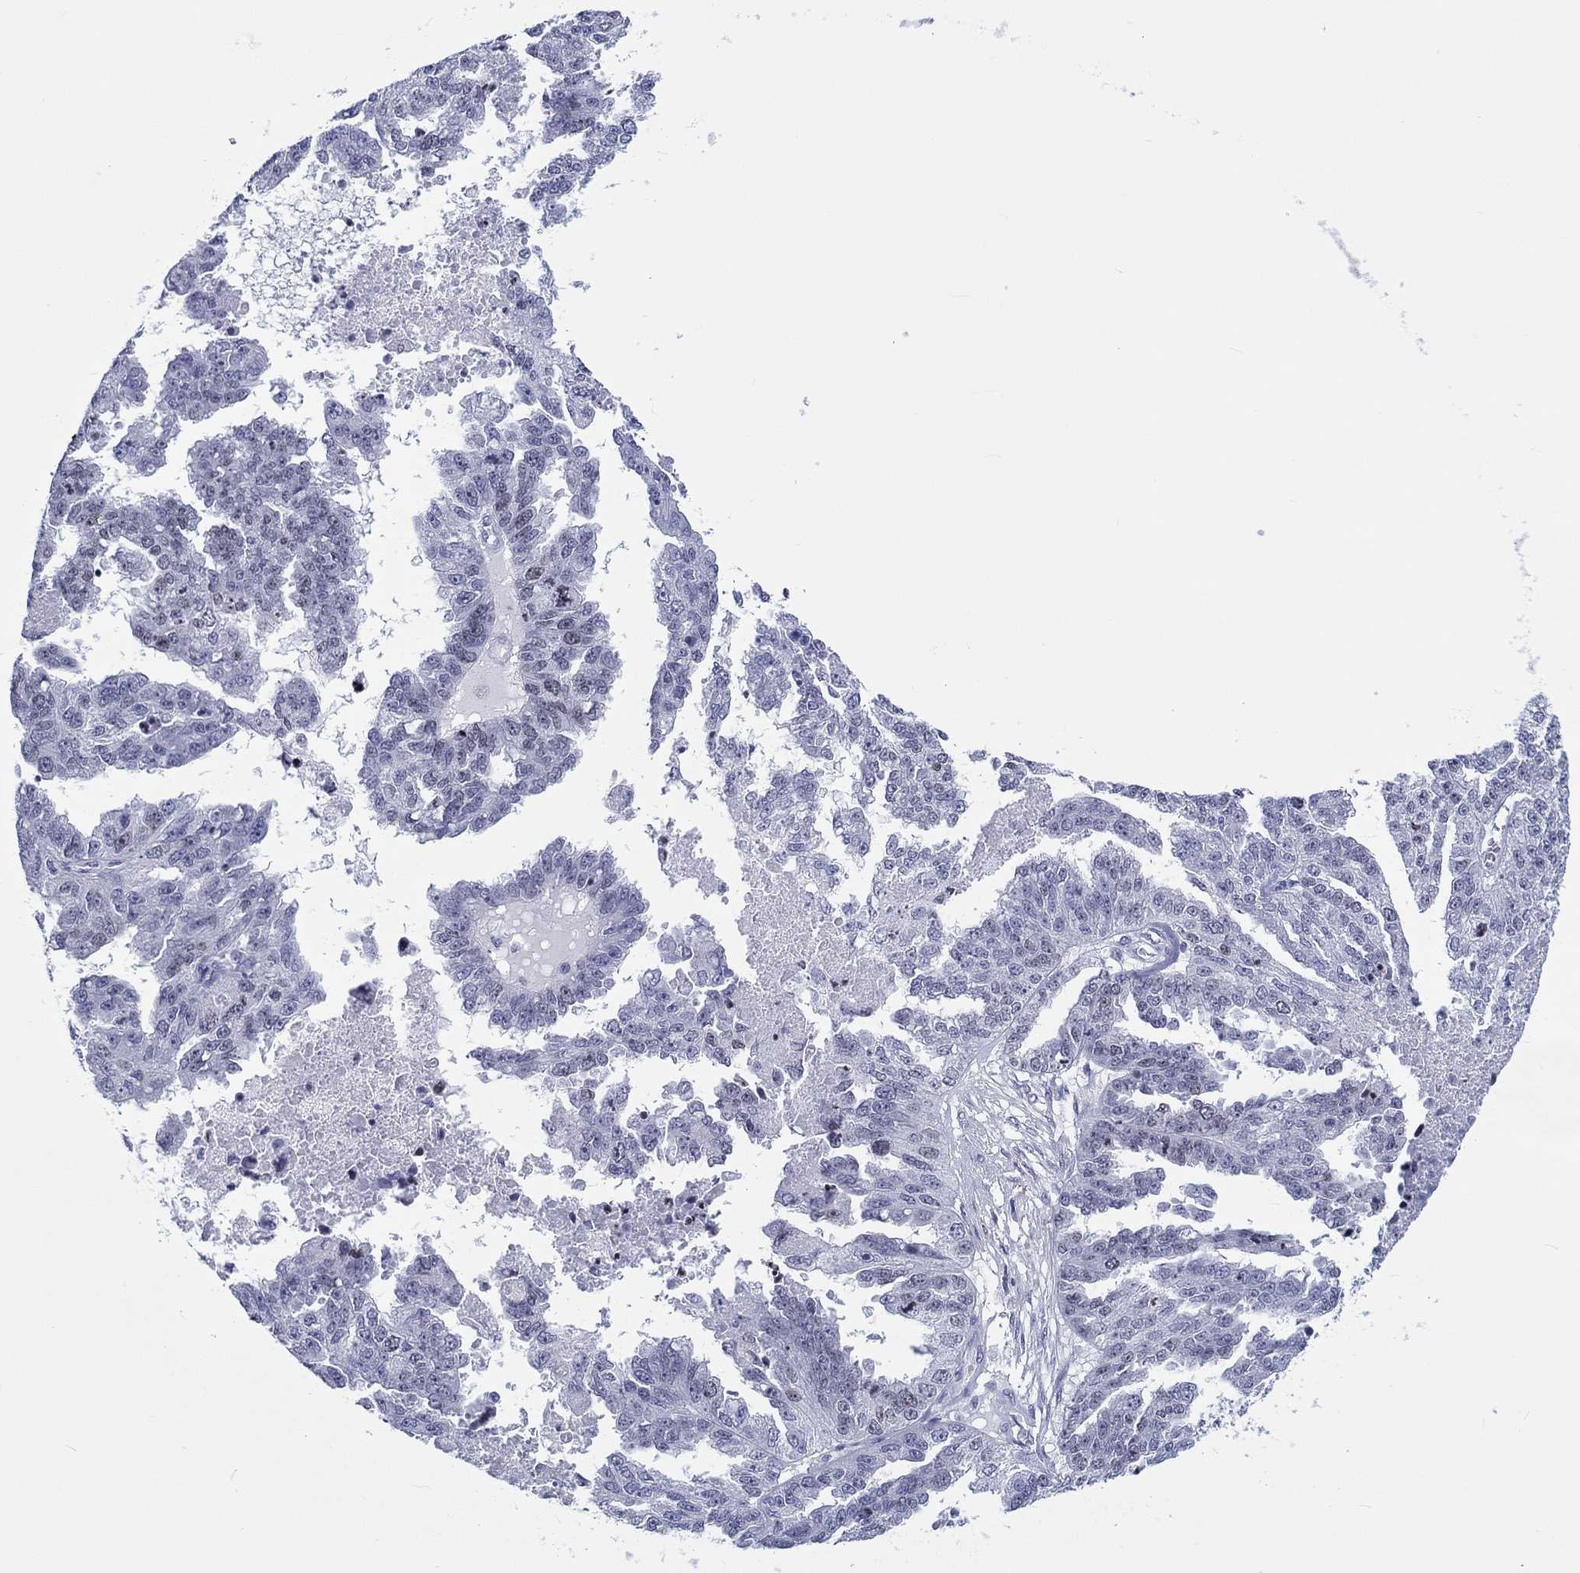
{"staining": {"intensity": "negative", "quantity": "none", "location": "none"}, "tissue": "ovarian cancer", "cell_type": "Tumor cells", "image_type": "cancer", "snomed": [{"axis": "morphology", "description": "Cystadenocarcinoma, serous, NOS"}, {"axis": "topography", "description": "Ovary"}], "caption": "Protein analysis of ovarian cancer (serous cystadenocarcinoma) shows no significant staining in tumor cells.", "gene": "H1-1", "patient": {"sex": "female", "age": 58}}